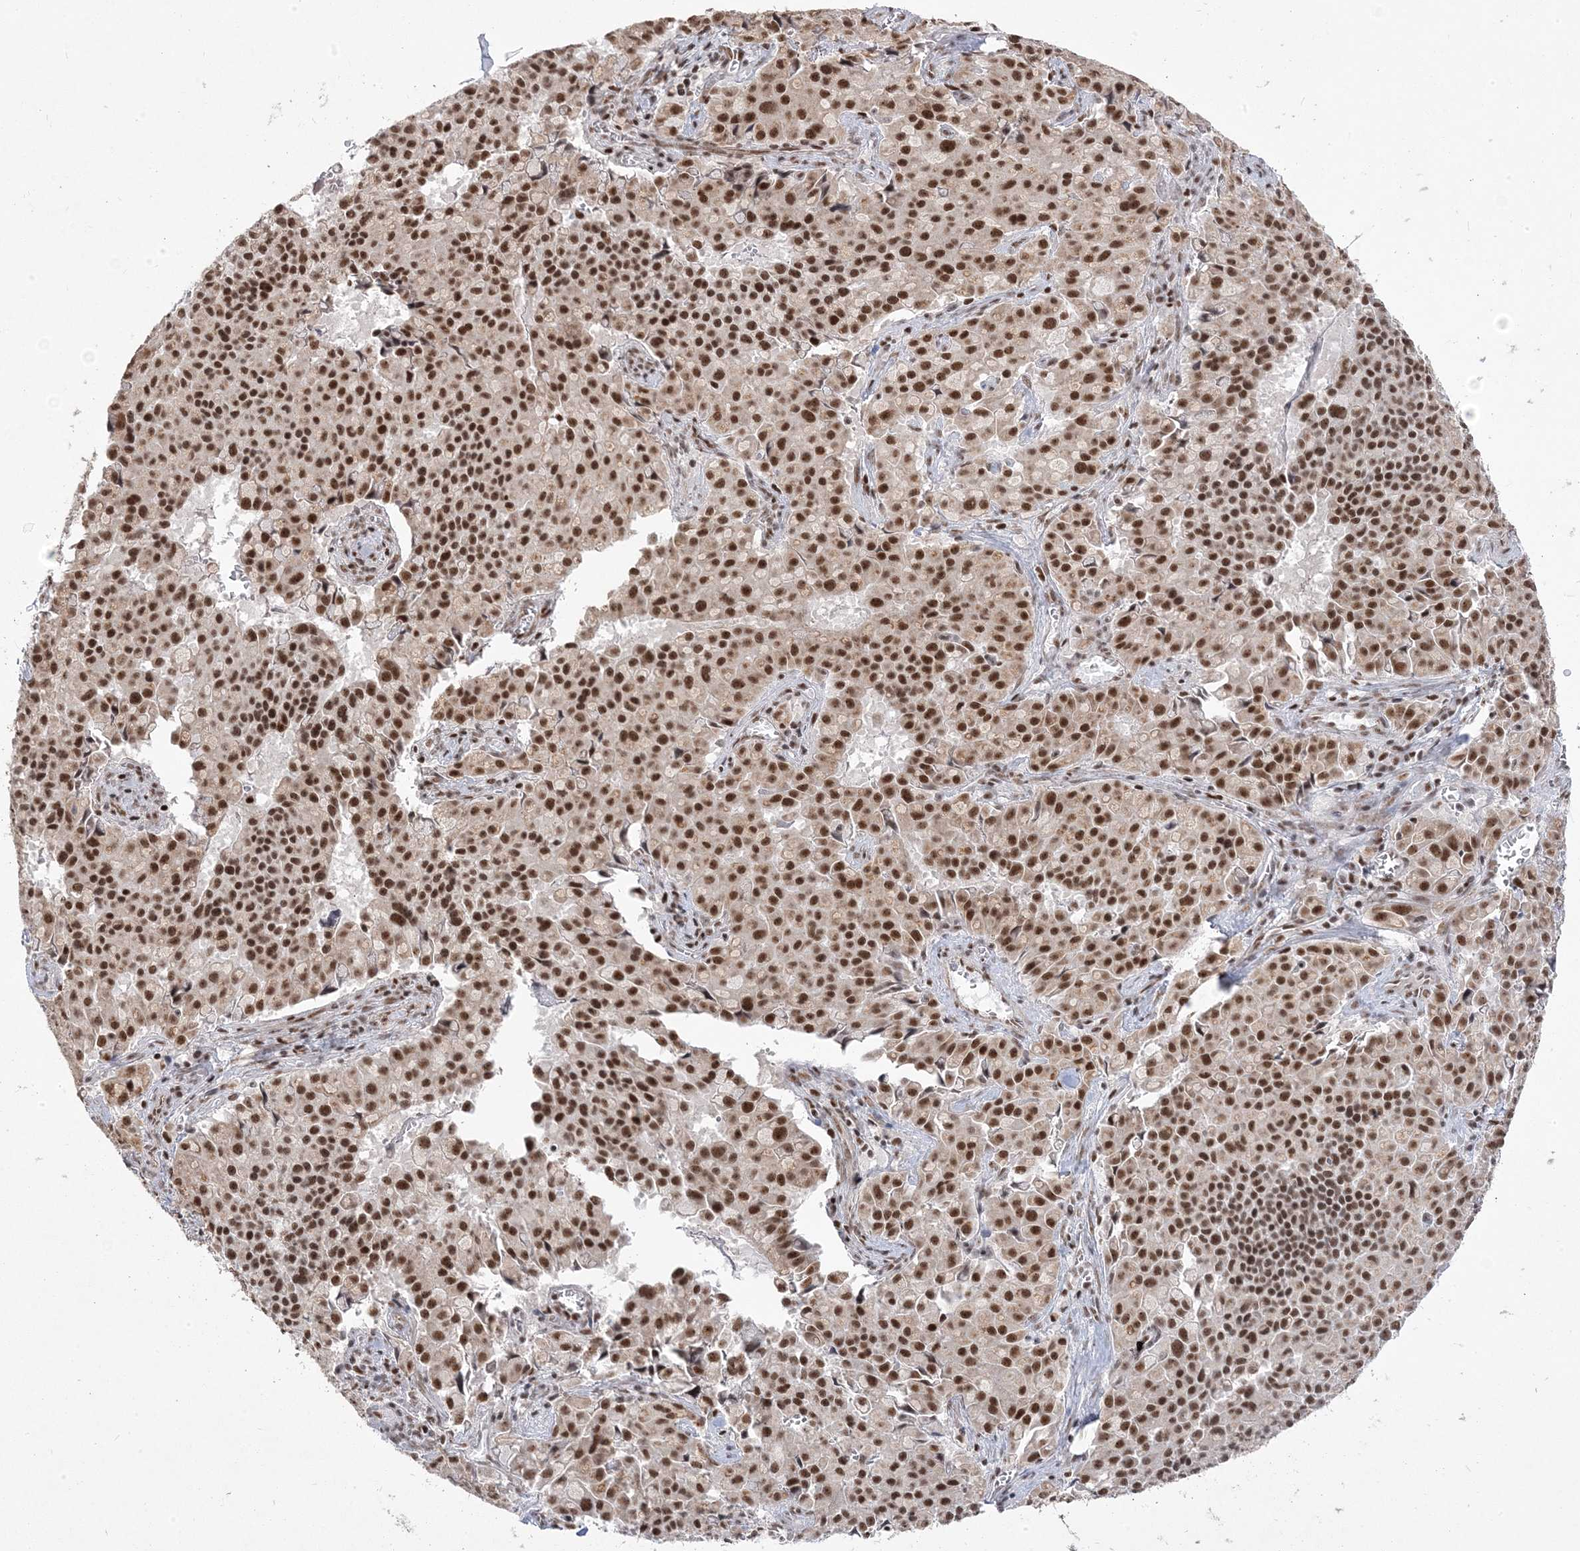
{"staining": {"intensity": "strong", "quantity": ">75%", "location": "nuclear"}, "tissue": "pancreatic cancer", "cell_type": "Tumor cells", "image_type": "cancer", "snomed": [{"axis": "morphology", "description": "Adenocarcinoma, NOS"}, {"axis": "topography", "description": "Pancreas"}], "caption": "Immunohistochemical staining of human pancreatic cancer (adenocarcinoma) exhibits high levels of strong nuclear protein staining in approximately >75% of tumor cells.", "gene": "MTREX", "patient": {"sex": "male", "age": 65}}